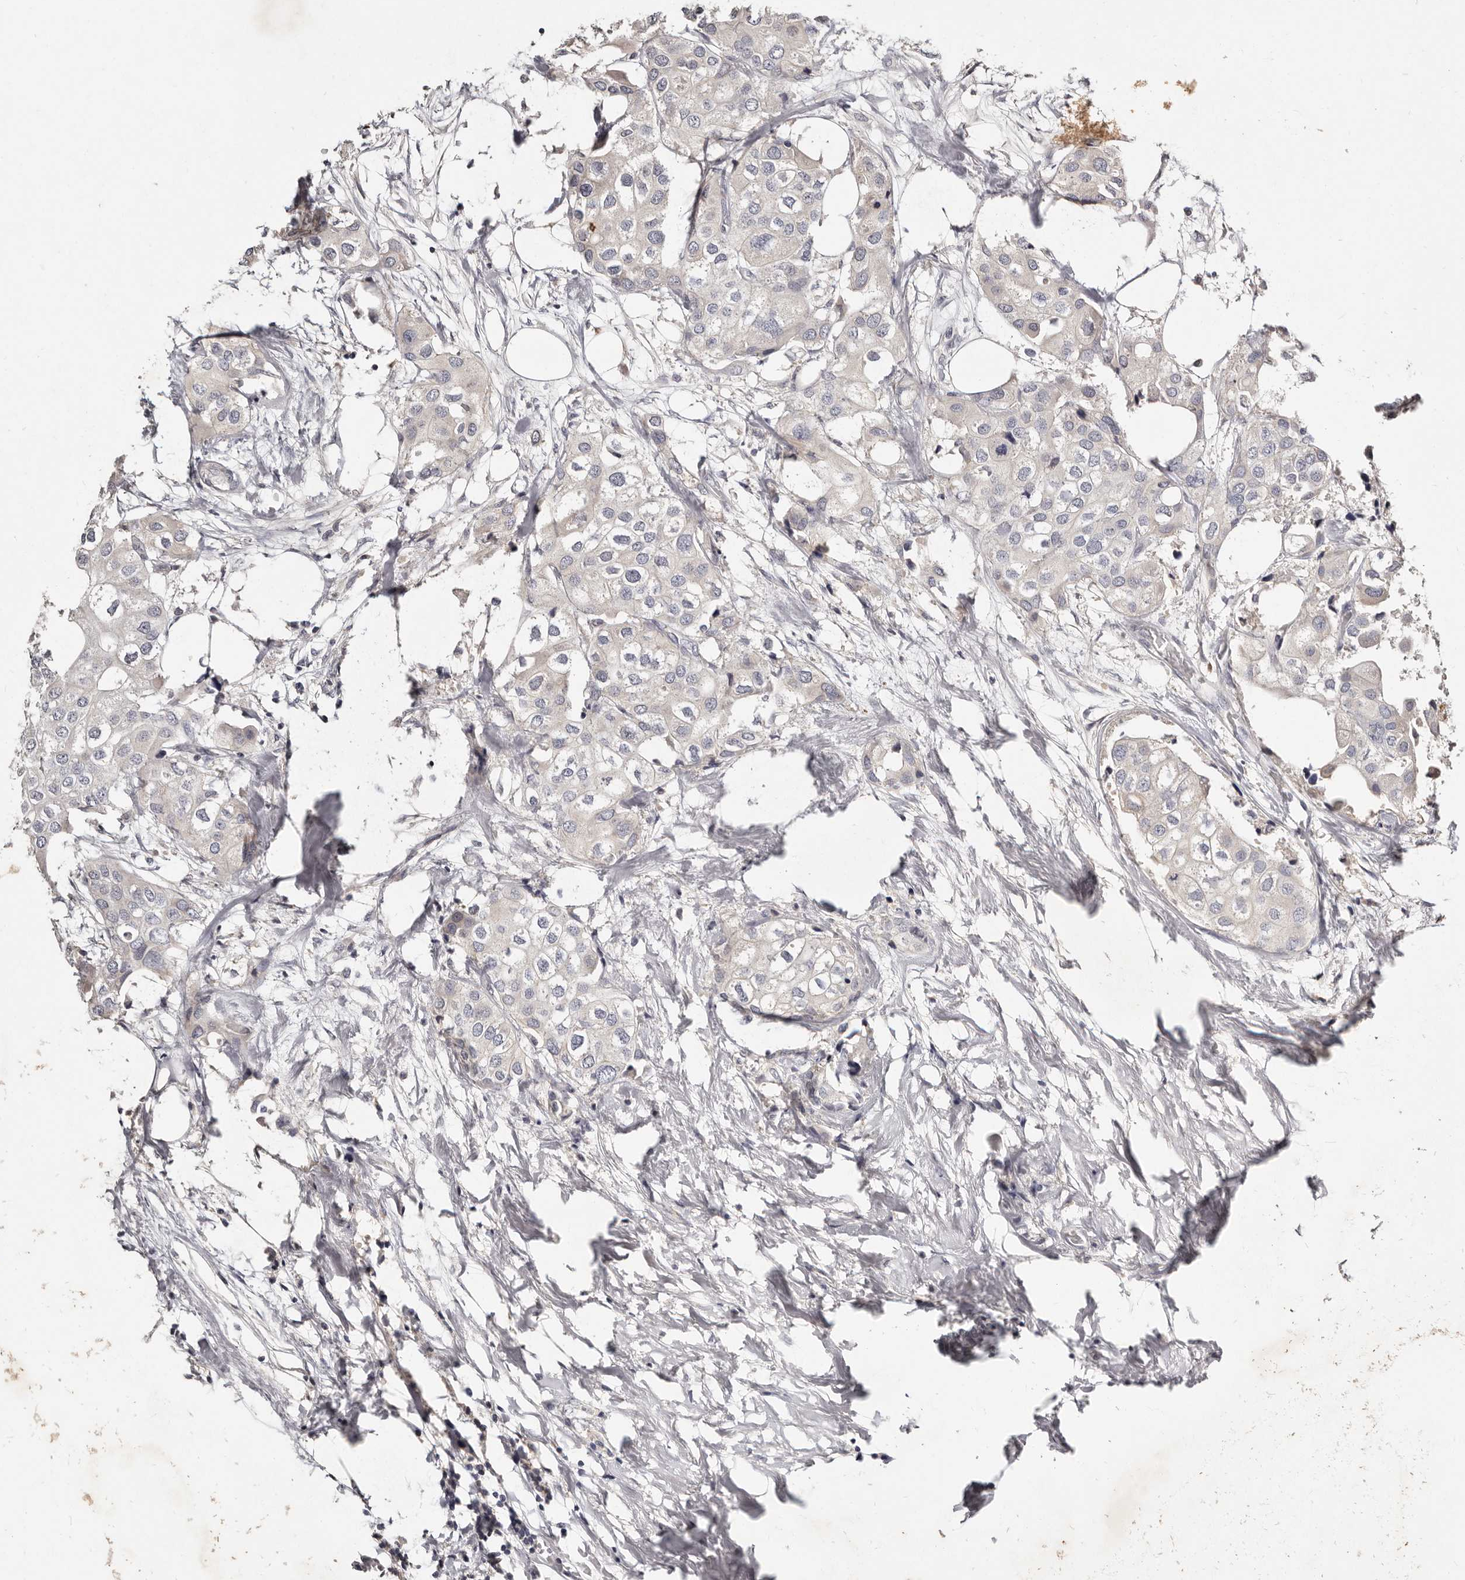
{"staining": {"intensity": "negative", "quantity": "none", "location": "none"}, "tissue": "urothelial cancer", "cell_type": "Tumor cells", "image_type": "cancer", "snomed": [{"axis": "morphology", "description": "Urothelial carcinoma, High grade"}, {"axis": "topography", "description": "Urinary bladder"}], "caption": "High-grade urothelial carcinoma was stained to show a protein in brown. There is no significant positivity in tumor cells.", "gene": "MRPS33", "patient": {"sex": "male", "age": 64}}